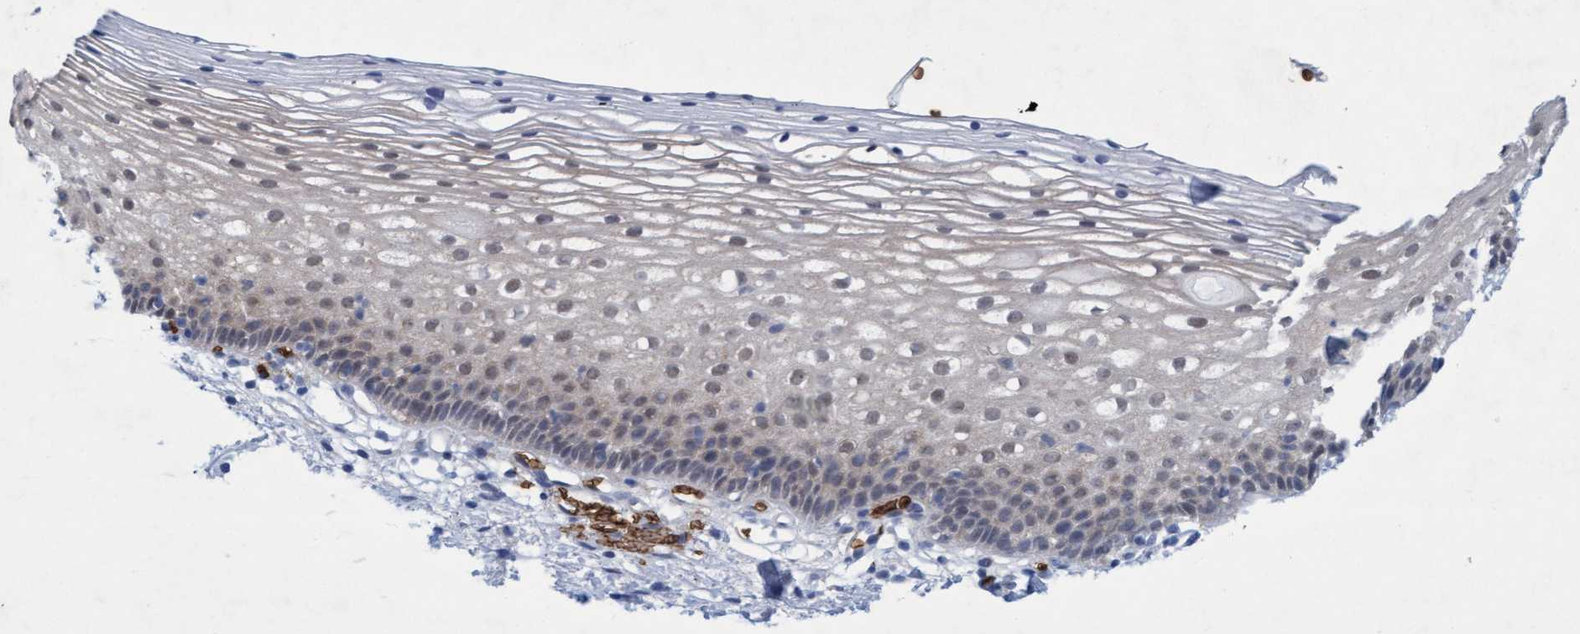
{"staining": {"intensity": "negative", "quantity": "none", "location": "none"}, "tissue": "cervix", "cell_type": "Glandular cells", "image_type": "normal", "snomed": [{"axis": "morphology", "description": "Normal tissue, NOS"}, {"axis": "topography", "description": "Cervix"}], "caption": "This is an immunohistochemistry (IHC) photomicrograph of benign cervix. There is no positivity in glandular cells.", "gene": "SPEM2", "patient": {"sex": "female", "age": 72}}